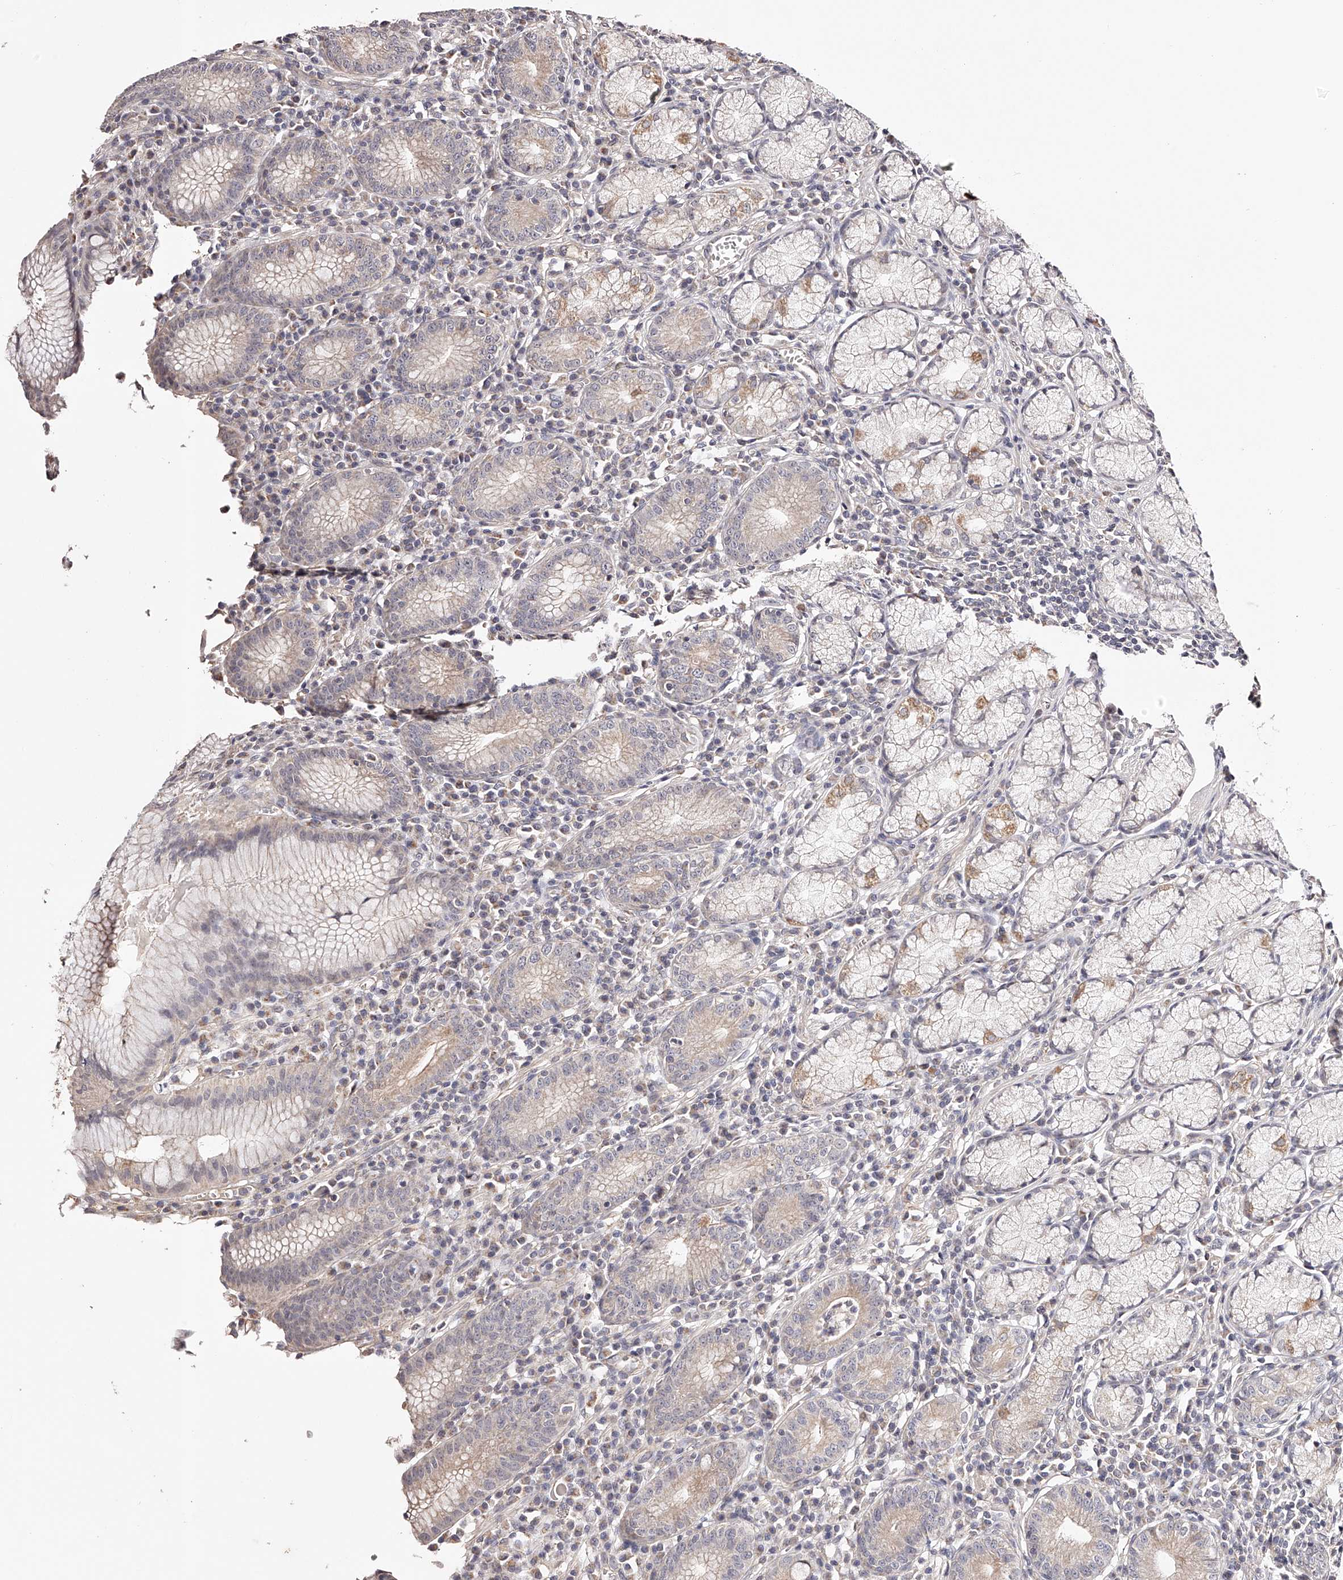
{"staining": {"intensity": "strong", "quantity": "25%-75%", "location": "cytoplasmic/membranous"}, "tissue": "stomach", "cell_type": "Glandular cells", "image_type": "normal", "snomed": [{"axis": "morphology", "description": "Normal tissue, NOS"}, {"axis": "topography", "description": "Stomach"}], "caption": "The photomicrograph reveals a brown stain indicating the presence of a protein in the cytoplasmic/membranous of glandular cells in stomach.", "gene": "USP21", "patient": {"sex": "male", "age": 55}}